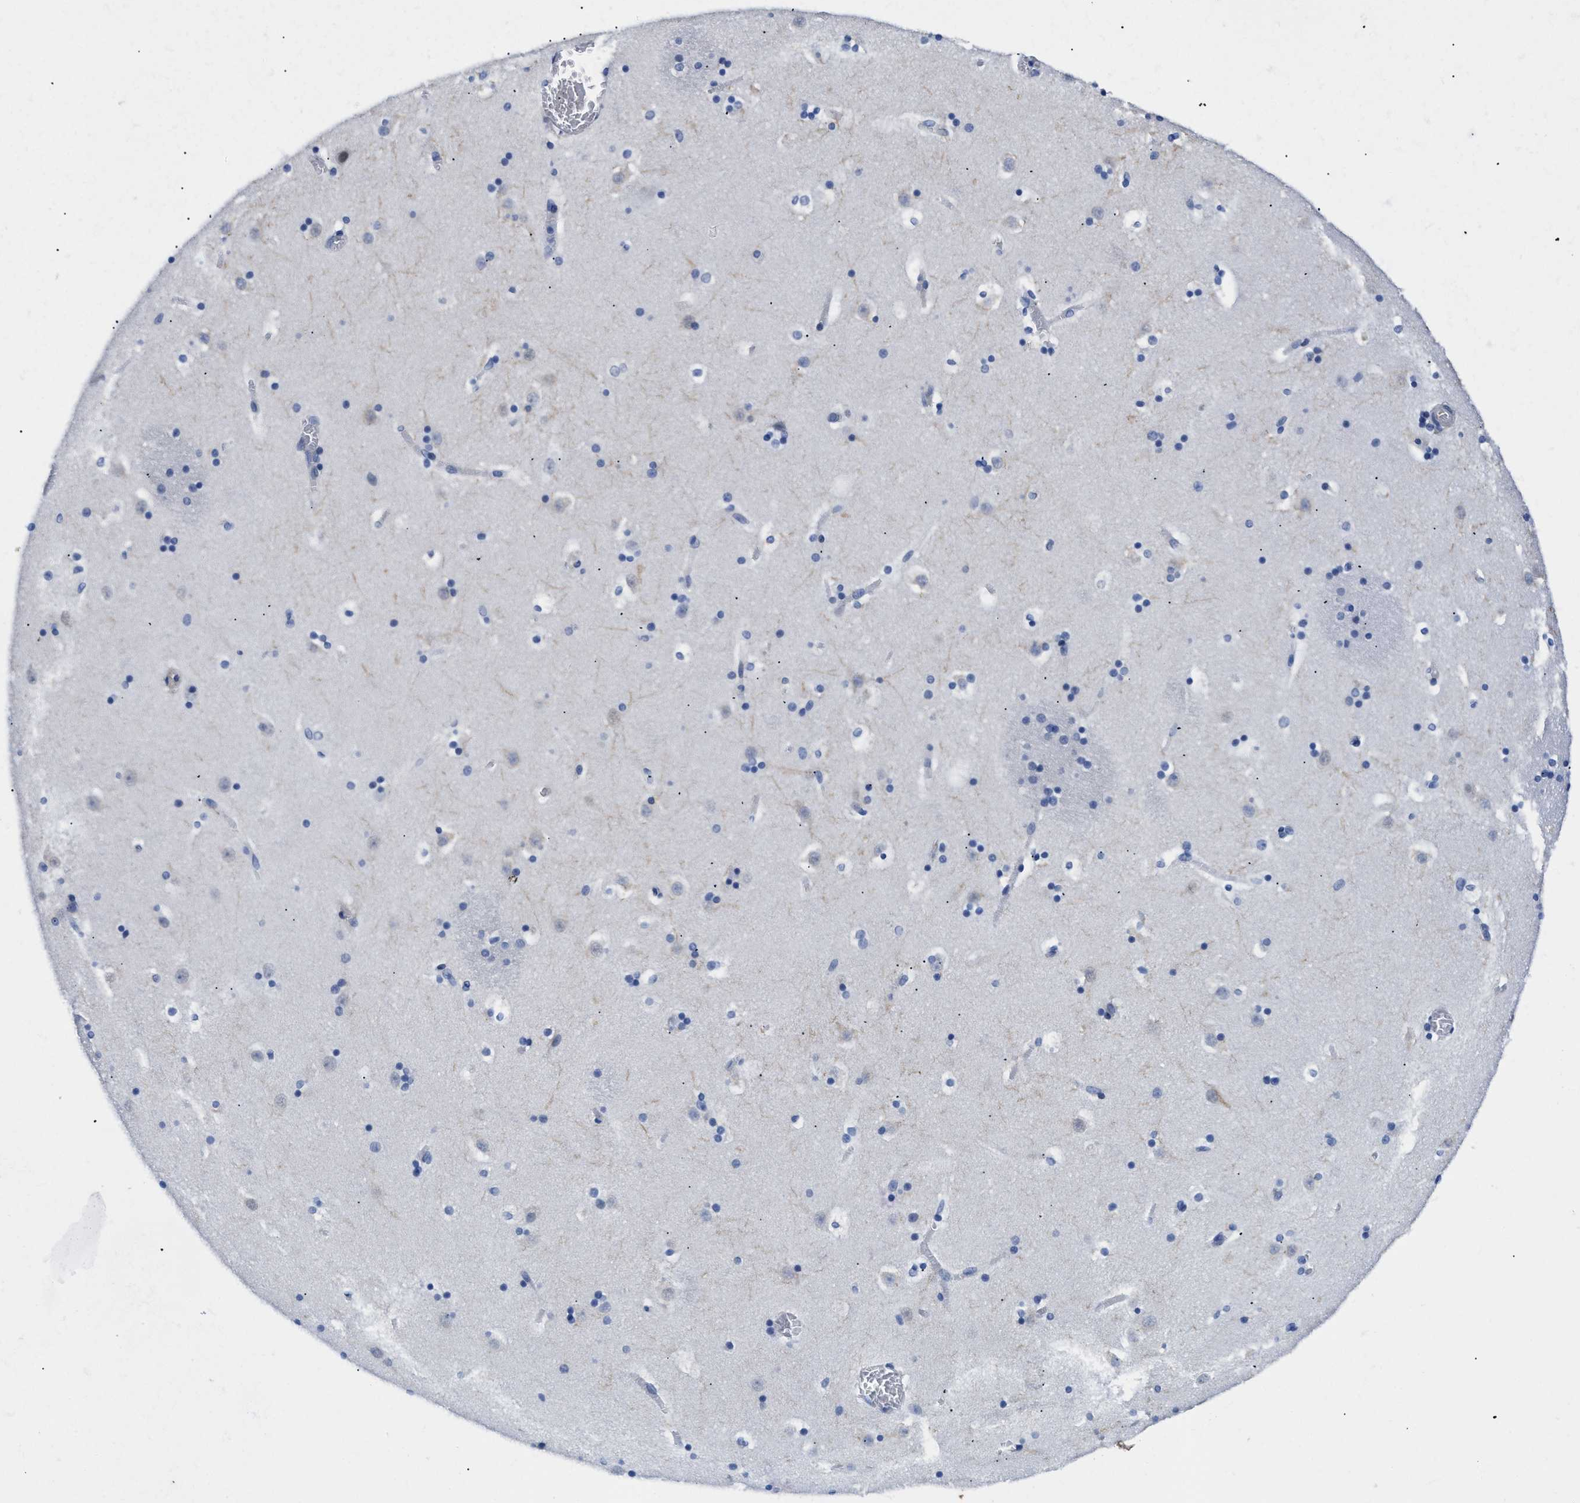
{"staining": {"intensity": "negative", "quantity": "none", "location": "none"}, "tissue": "caudate", "cell_type": "Glial cells", "image_type": "normal", "snomed": [{"axis": "morphology", "description": "Normal tissue, NOS"}, {"axis": "topography", "description": "Lateral ventricle wall"}], "caption": "Histopathology image shows no significant protein staining in glial cells of normal caudate. Nuclei are stained in blue.", "gene": "TMEM68", "patient": {"sex": "male", "age": 45}}